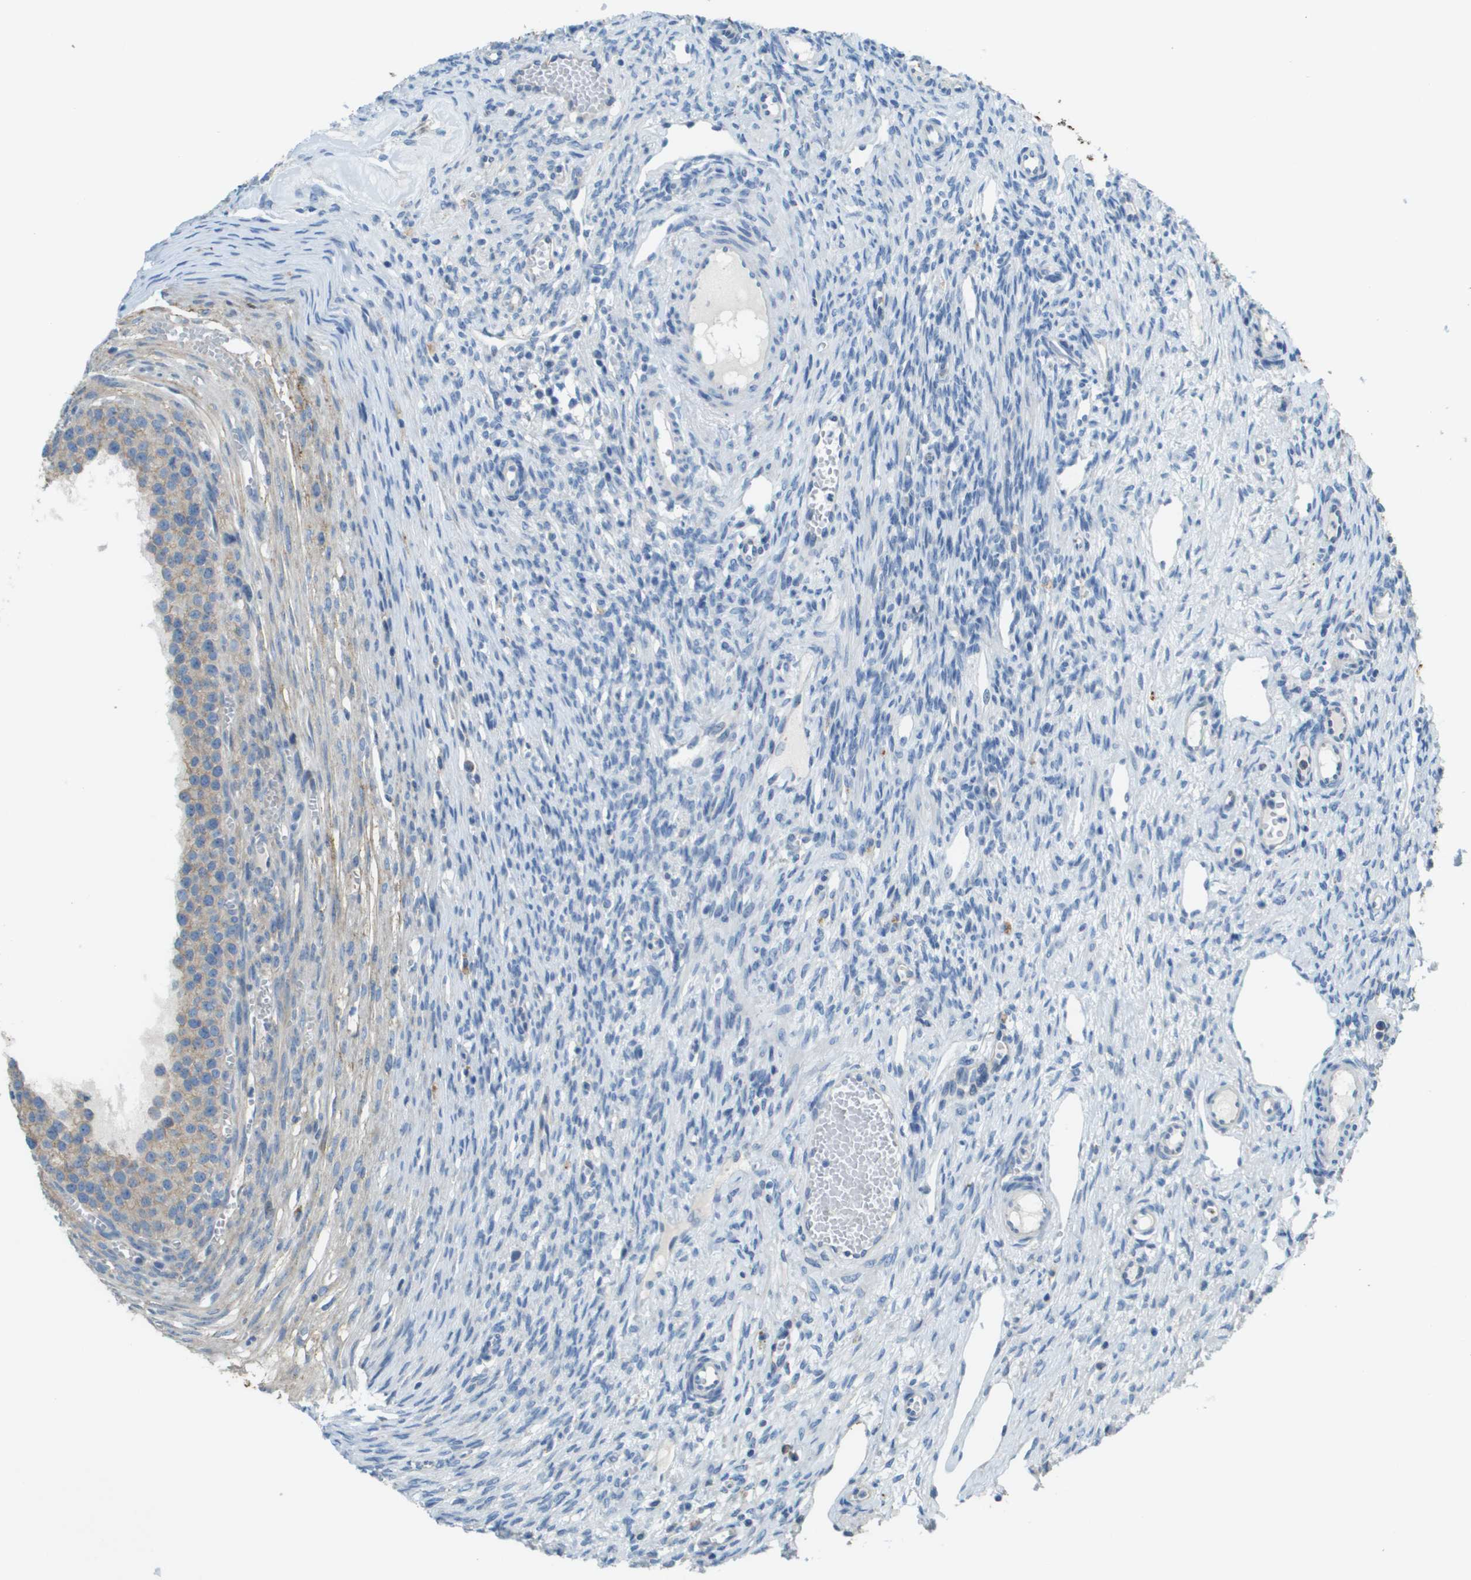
{"staining": {"intensity": "negative", "quantity": "none", "location": "none"}, "tissue": "ovary", "cell_type": "Ovarian stroma cells", "image_type": "normal", "snomed": [{"axis": "morphology", "description": "Normal tissue, NOS"}, {"axis": "topography", "description": "Ovary"}], "caption": "An IHC image of benign ovary is shown. There is no staining in ovarian stroma cells of ovary. The staining was performed using DAB to visualize the protein expression in brown, while the nuclei were stained in blue with hematoxylin (Magnification: 20x).", "gene": "SDC1", "patient": {"sex": "female", "age": 33}}